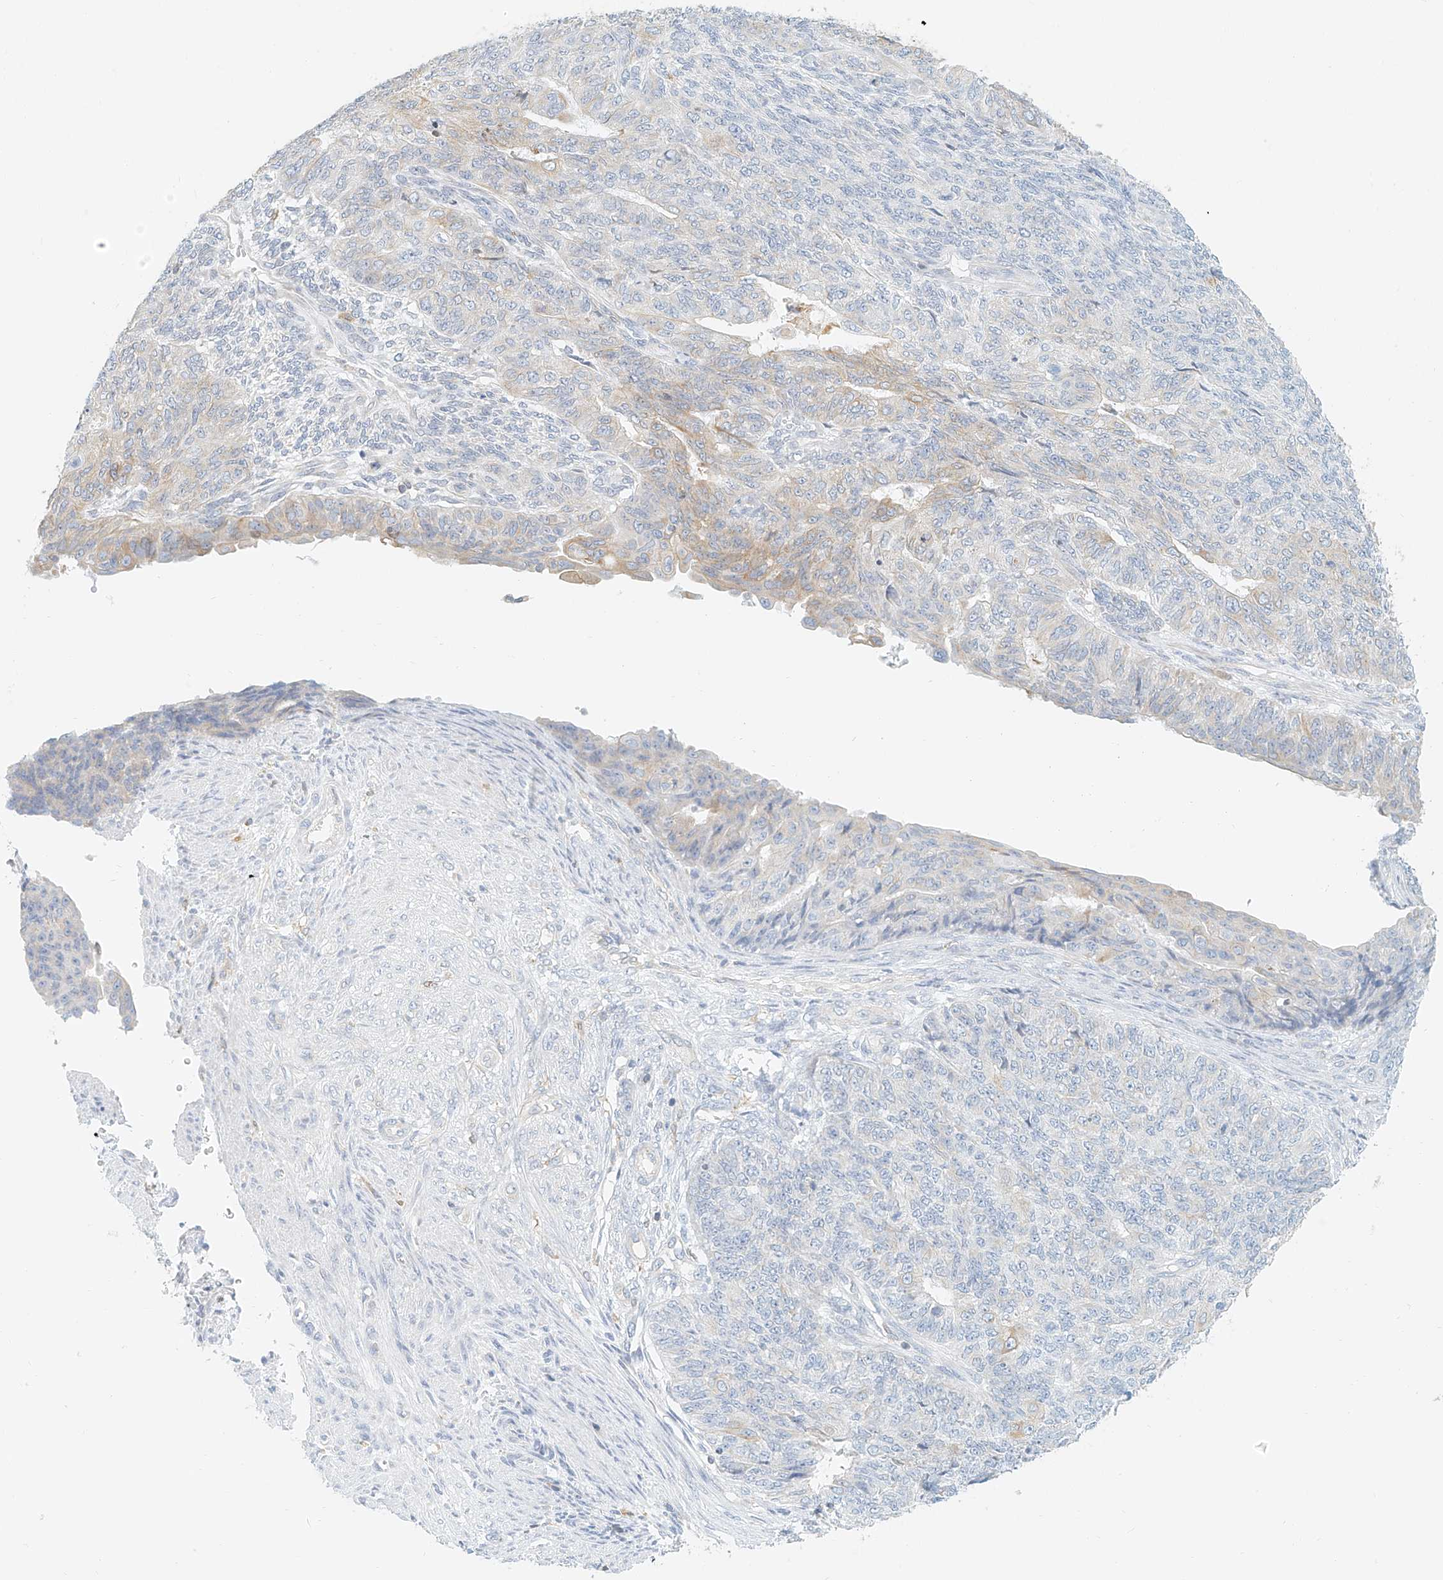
{"staining": {"intensity": "negative", "quantity": "none", "location": "none"}, "tissue": "endometrial cancer", "cell_type": "Tumor cells", "image_type": "cancer", "snomed": [{"axis": "morphology", "description": "Adenocarcinoma, NOS"}, {"axis": "topography", "description": "Endometrium"}], "caption": "High magnification brightfield microscopy of adenocarcinoma (endometrial) stained with DAB (3,3'-diaminobenzidine) (brown) and counterstained with hematoxylin (blue): tumor cells show no significant positivity.", "gene": "DHRS7", "patient": {"sex": "female", "age": 32}}